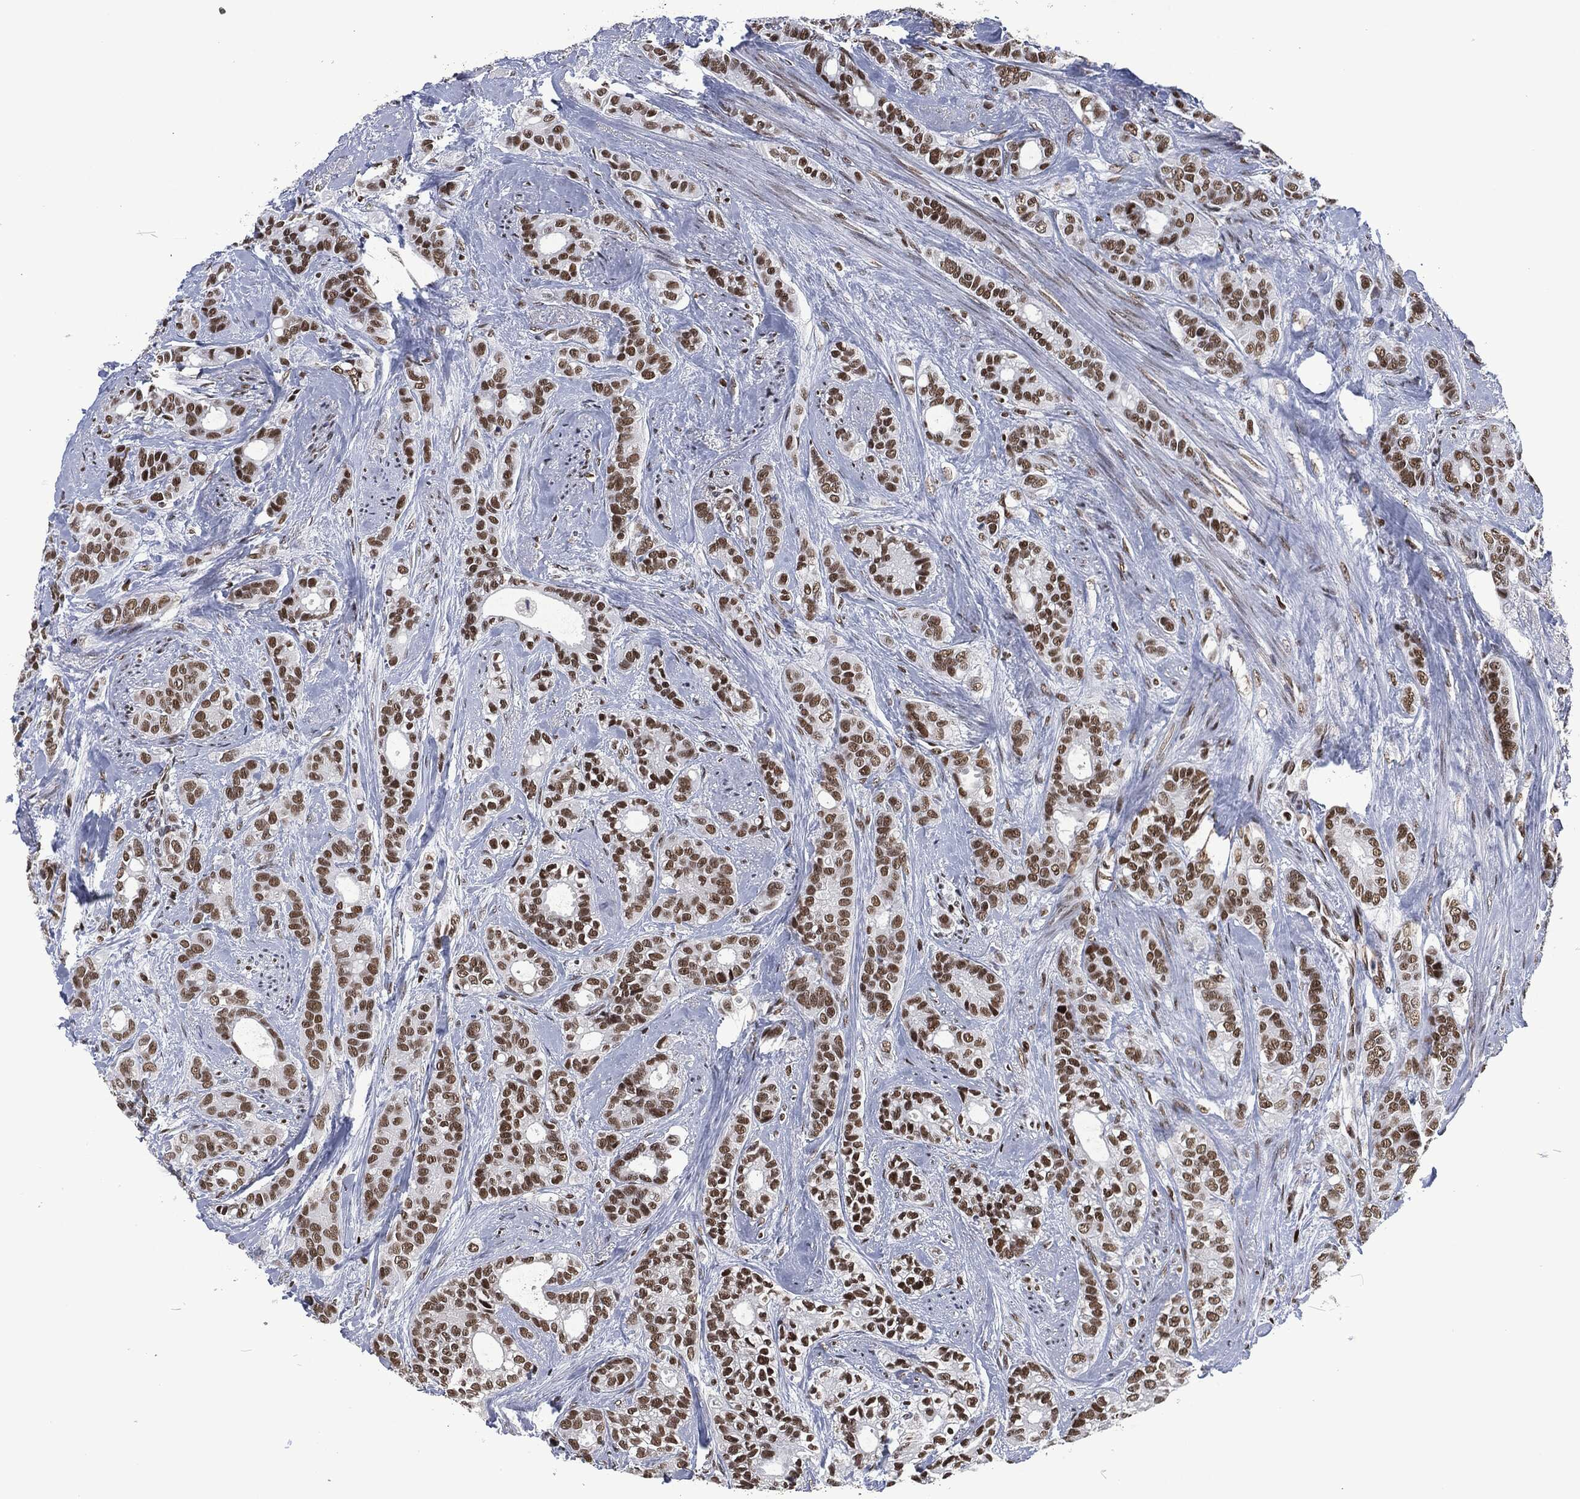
{"staining": {"intensity": "strong", "quantity": "<25%", "location": "nuclear"}, "tissue": "breast cancer", "cell_type": "Tumor cells", "image_type": "cancer", "snomed": [{"axis": "morphology", "description": "Duct carcinoma"}, {"axis": "topography", "description": "Breast"}], "caption": "Protein expression analysis of human breast cancer (infiltrating ductal carcinoma) reveals strong nuclear expression in approximately <25% of tumor cells. The staining was performed using DAB (3,3'-diaminobenzidine) to visualize the protein expression in brown, while the nuclei were stained in blue with hematoxylin (Magnification: 20x).", "gene": "DCPS", "patient": {"sex": "female", "age": 71}}